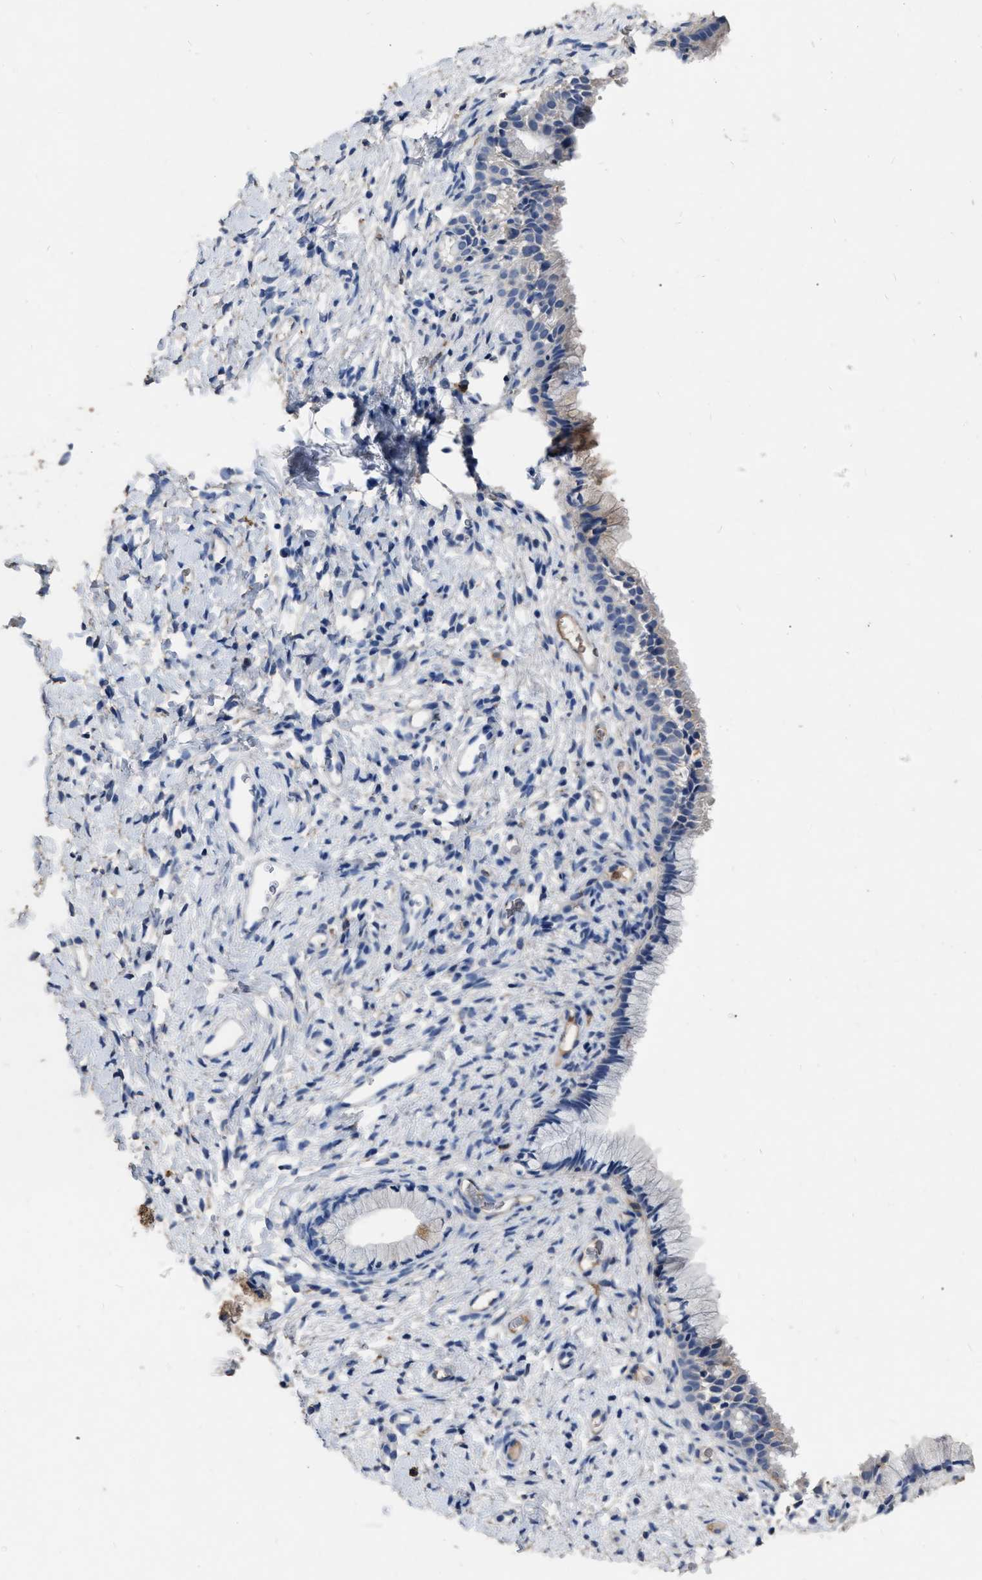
{"staining": {"intensity": "negative", "quantity": "none", "location": "none"}, "tissue": "cervix", "cell_type": "Glandular cells", "image_type": "normal", "snomed": [{"axis": "morphology", "description": "Normal tissue, NOS"}, {"axis": "topography", "description": "Cervix"}], "caption": "Immunohistochemistry (IHC) of benign cervix displays no expression in glandular cells.", "gene": "HABP2", "patient": {"sex": "female", "age": 72}}